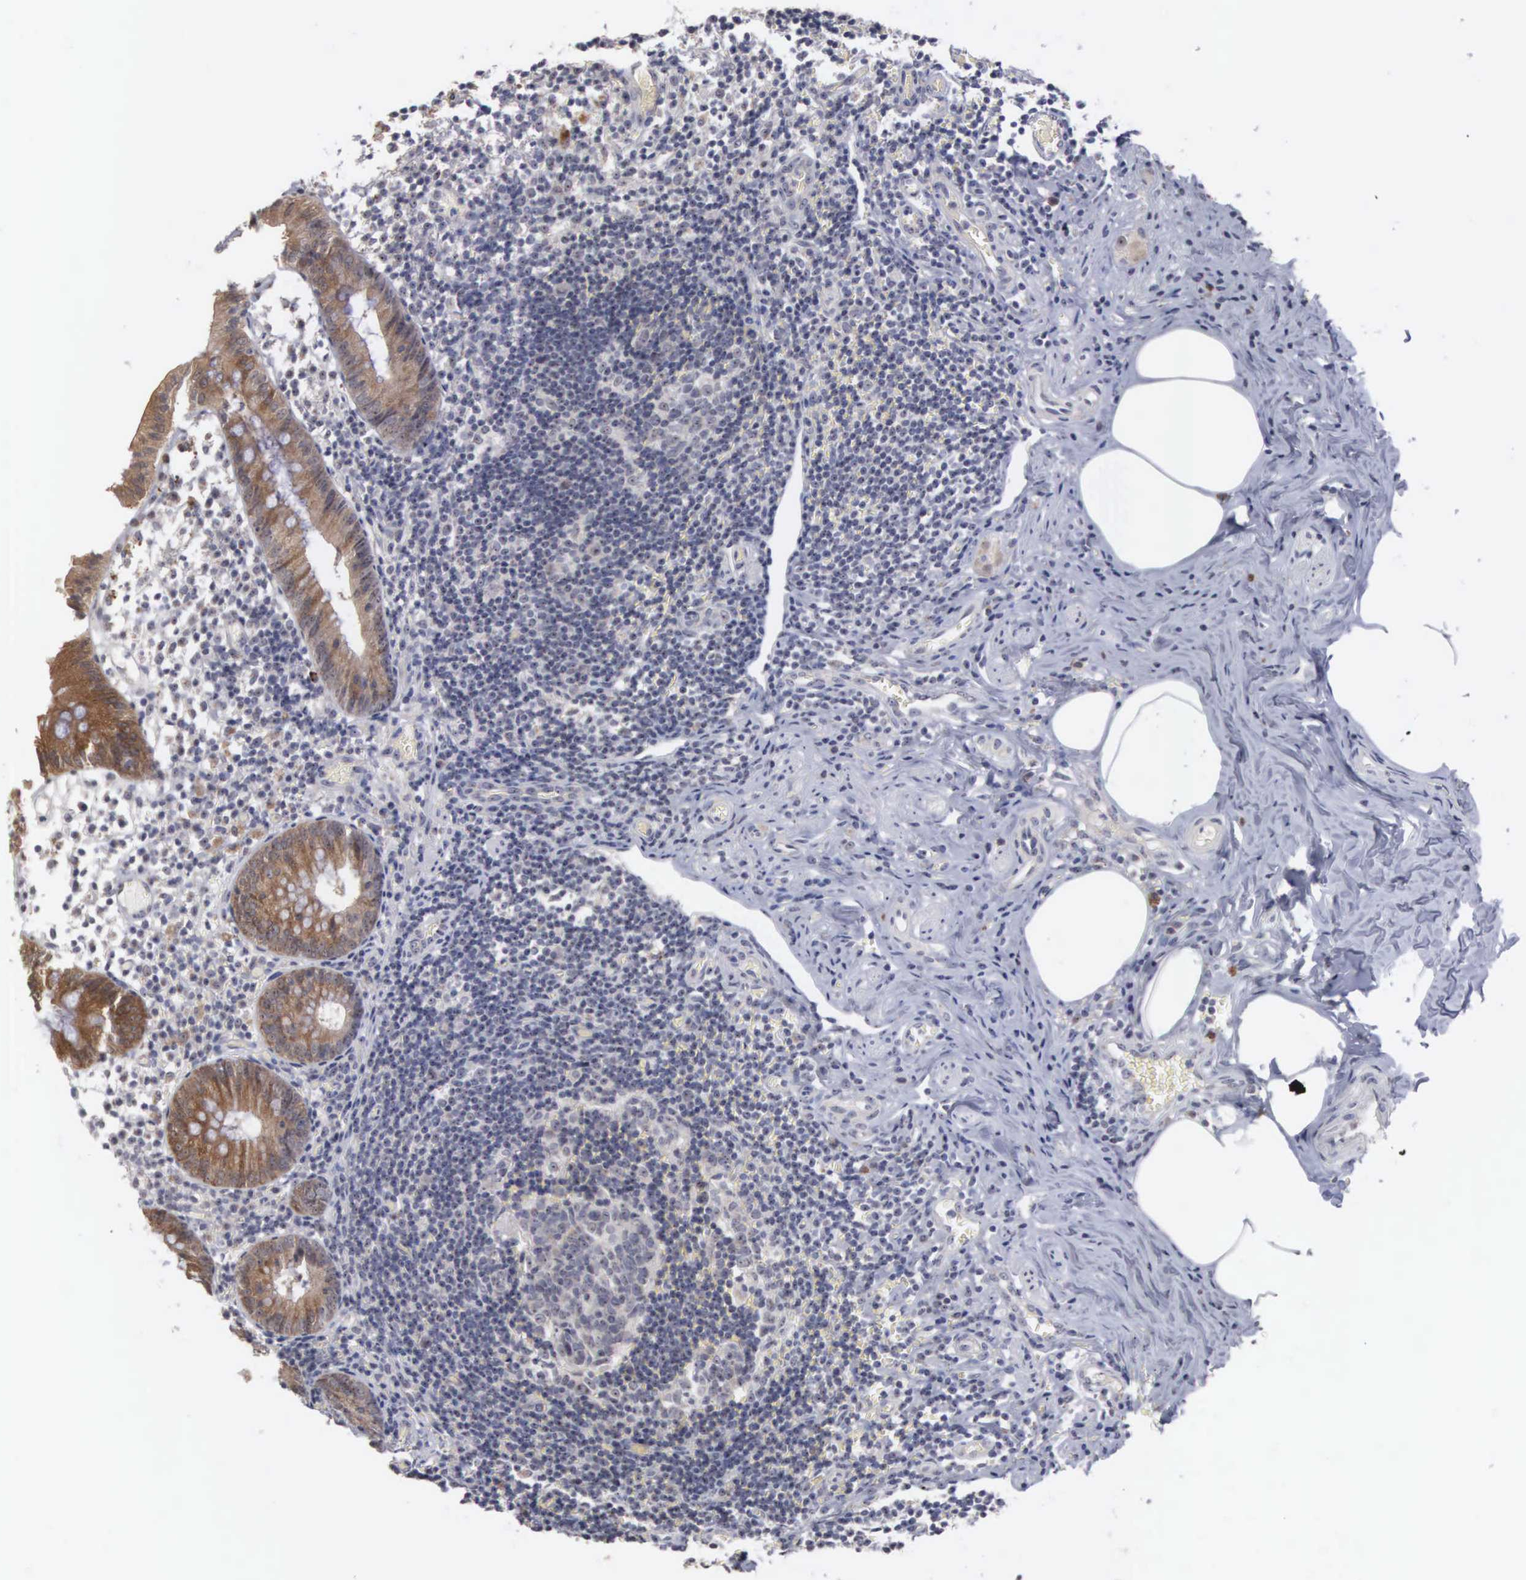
{"staining": {"intensity": "moderate", "quantity": ">75%", "location": "cytoplasmic/membranous"}, "tissue": "appendix", "cell_type": "Glandular cells", "image_type": "normal", "snomed": [{"axis": "morphology", "description": "Normal tissue, NOS"}, {"axis": "topography", "description": "Appendix"}], "caption": "A photomicrograph of appendix stained for a protein exhibits moderate cytoplasmic/membranous brown staining in glandular cells.", "gene": "AMN", "patient": {"sex": "male", "age": 25}}